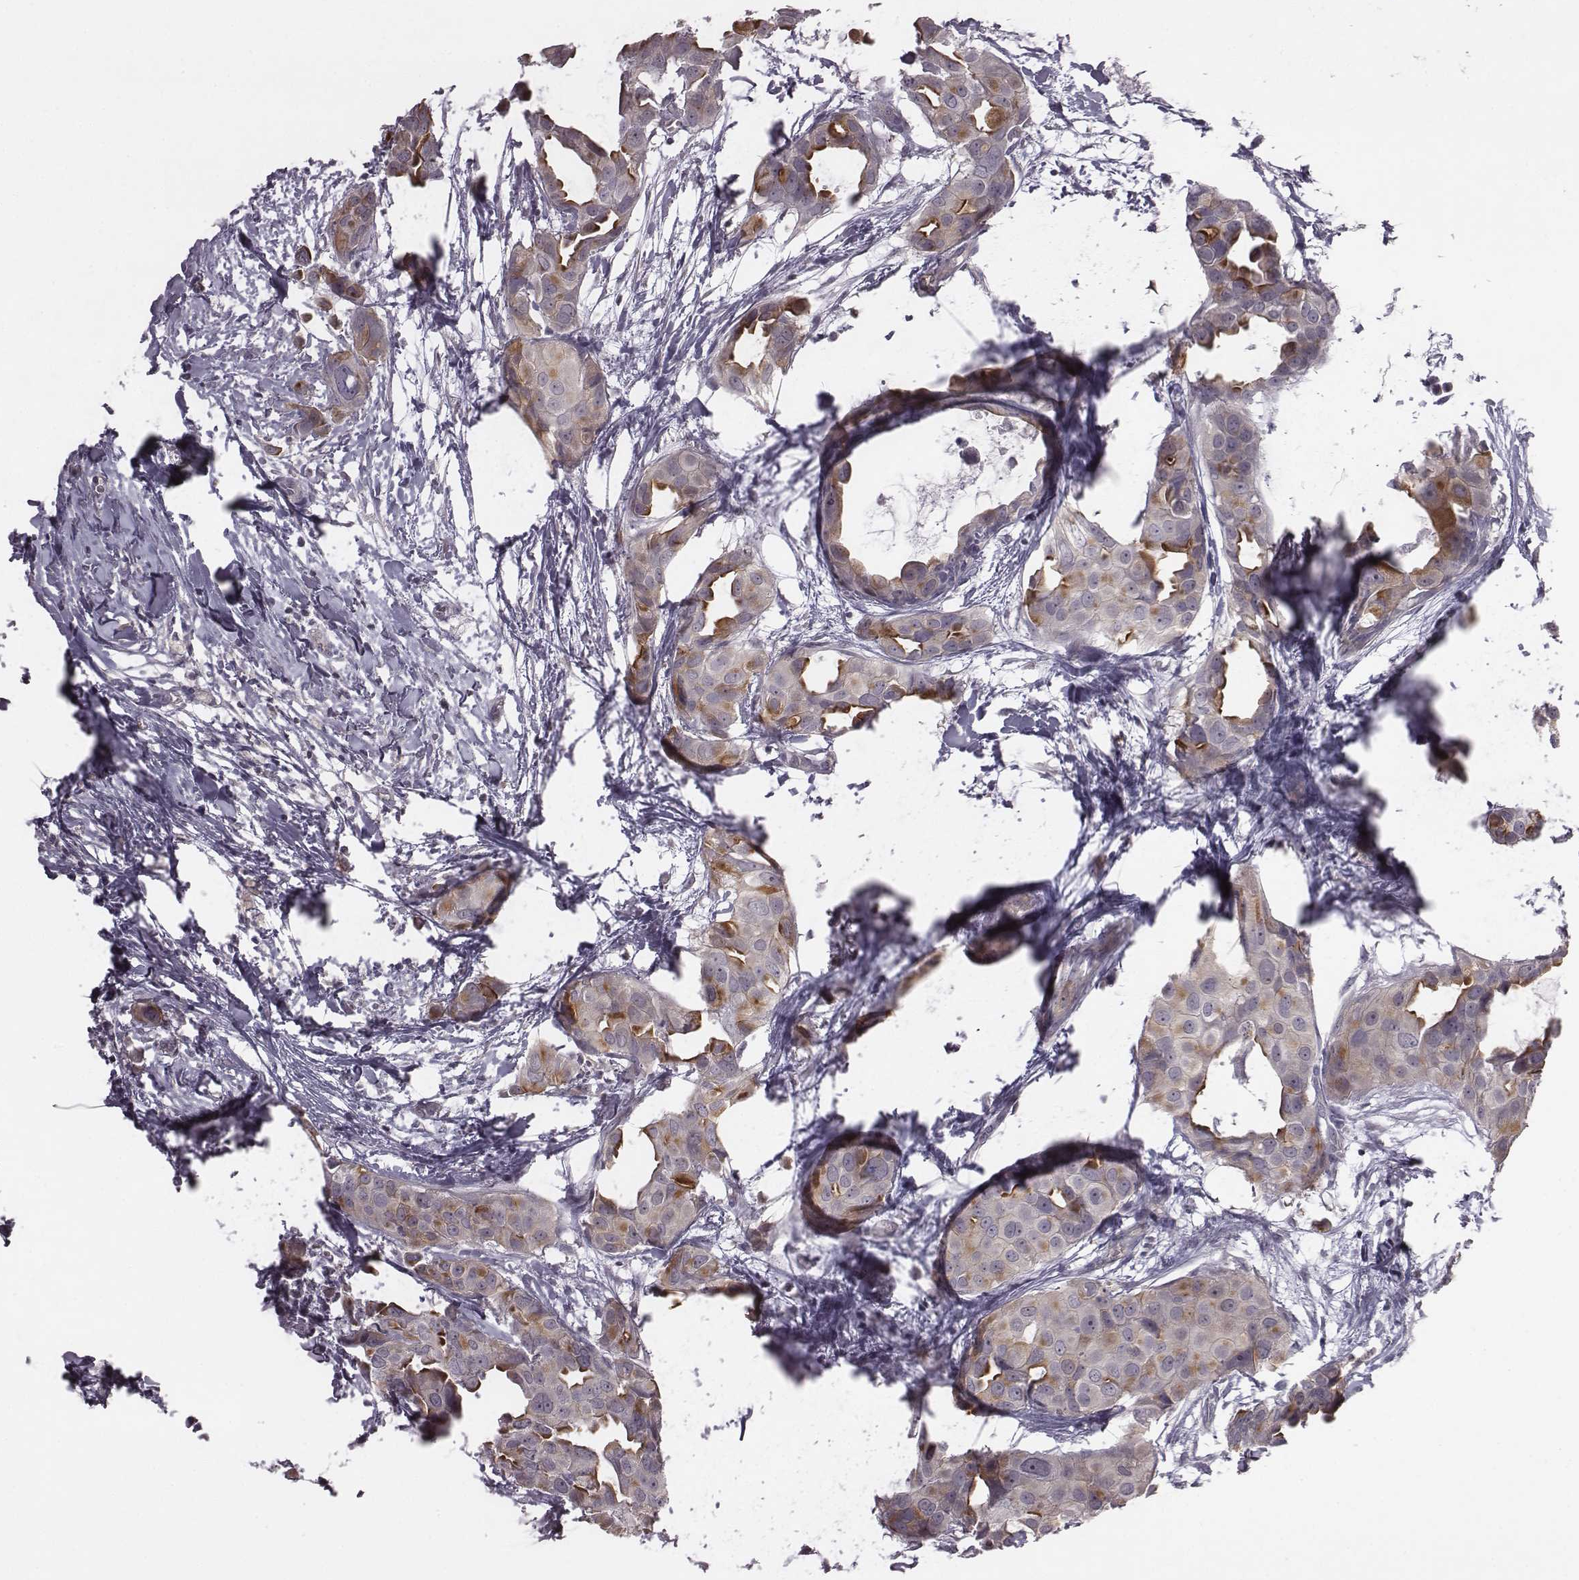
{"staining": {"intensity": "moderate", "quantity": ">75%", "location": "cytoplasmic/membranous"}, "tissue": "breast cancer", "cell_type": "Tumor cells", "image_type": "cancer", "snomed": [{"axis": "morphology", "description": "Duct carcinoma"}, {"axis": "topography", "description": "Breast"}], "caption": "The micrograph exhibits staining of breast infiltrating ductal carcinoma, revealing moderate cytoplasmic/membranous protein staining (brown color) within tumor cells.", "gene": "BICDL1", "patient": {"sex": "female", "age": 38}}